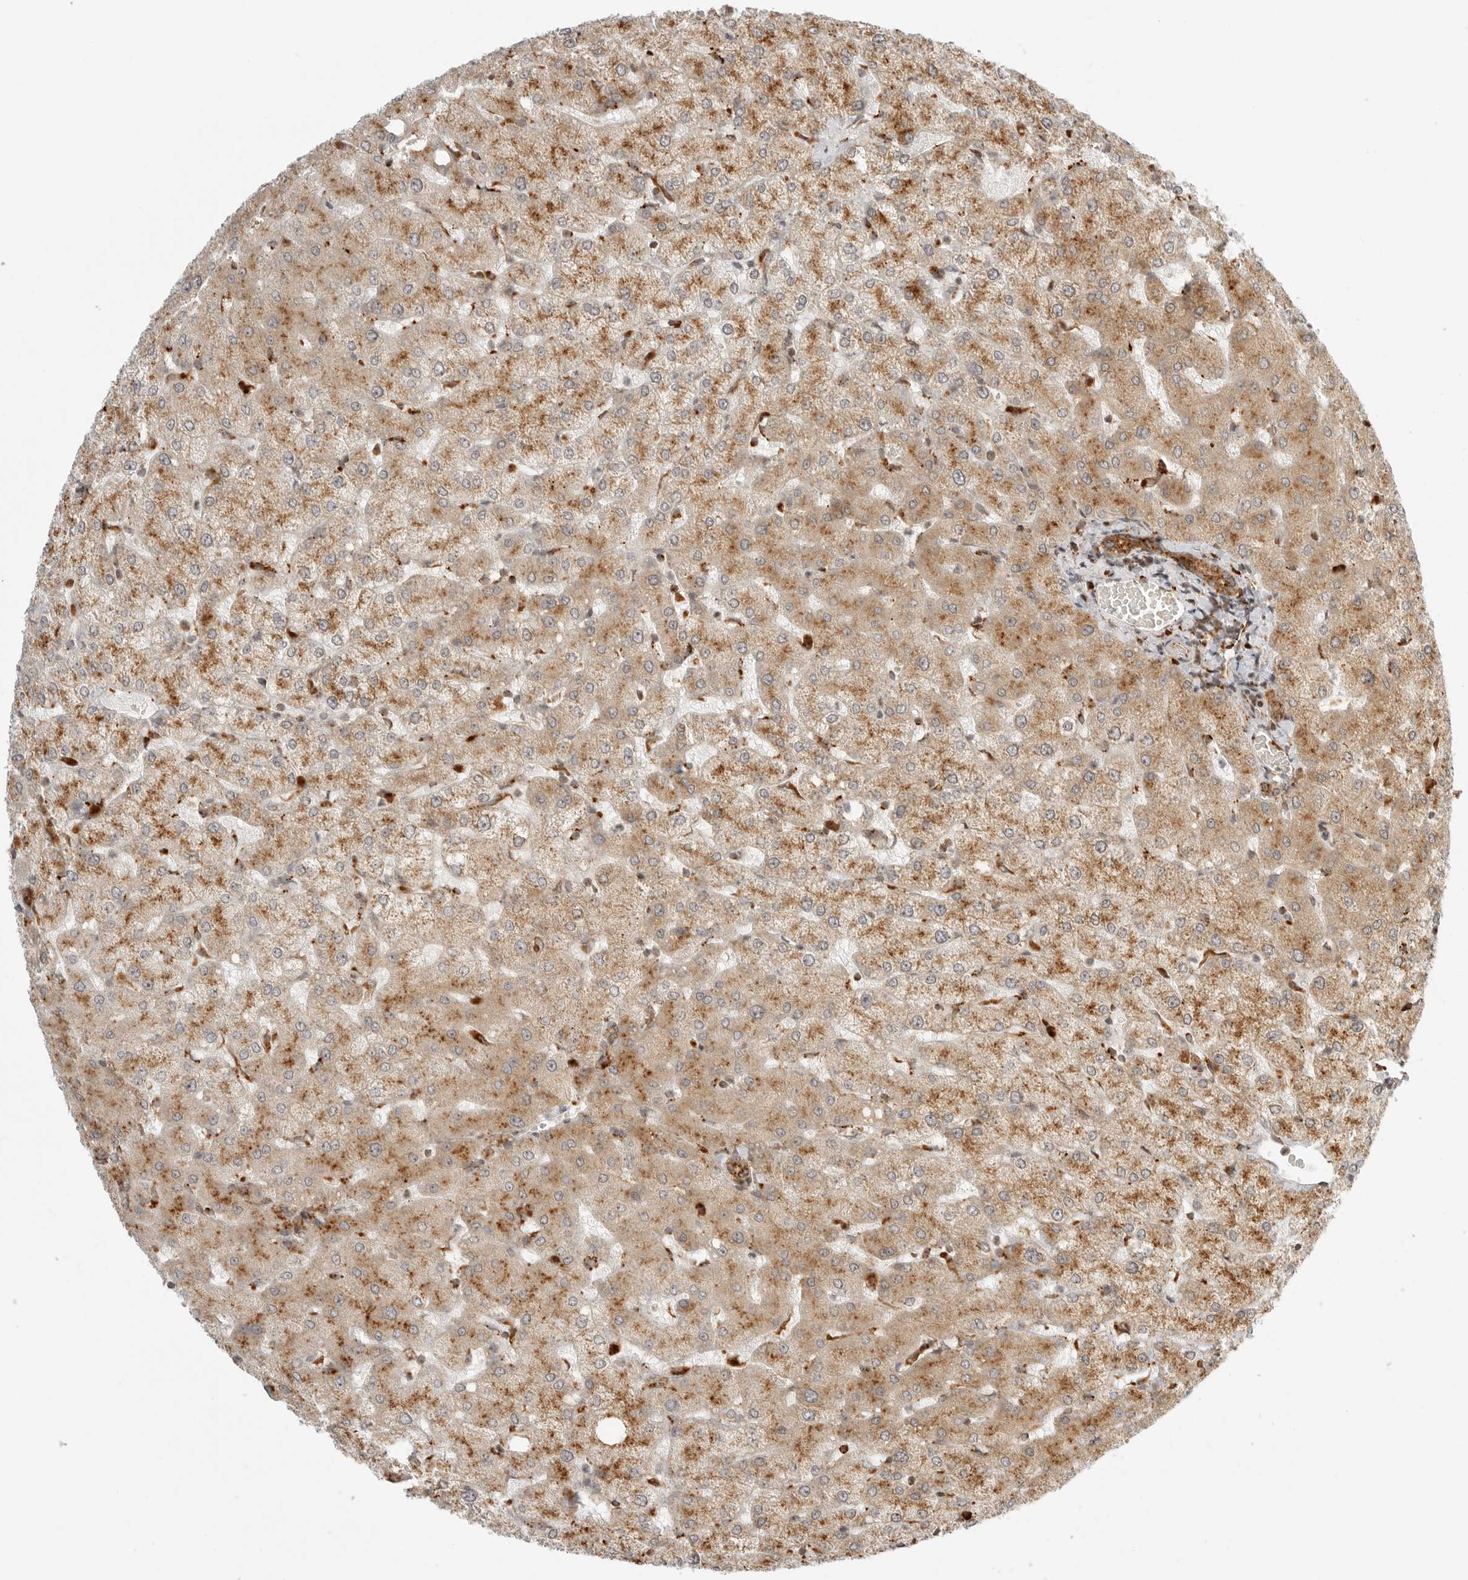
{"staining": {"intensity": "moderate", "quantity": ">75%", "location": "cytoplasmic/membranous"}, "tissue": "liver", "cell_type": "Cholangiocytes", "image_type": "normal", "snomed": [{"axis": "morphology", "description": "Normal tissue, NOS"}, {"axis": "topography", "description": "Liver"}], "caption": "High-power microscopy captured an immunohistochemistry photomicrograph of normal liver, revealing moderate cytoplasmic/membranous staining in about >75% of cholangiocytes.", "gene": "IDUA", "patient": {"sex": "female", "age": 54}}